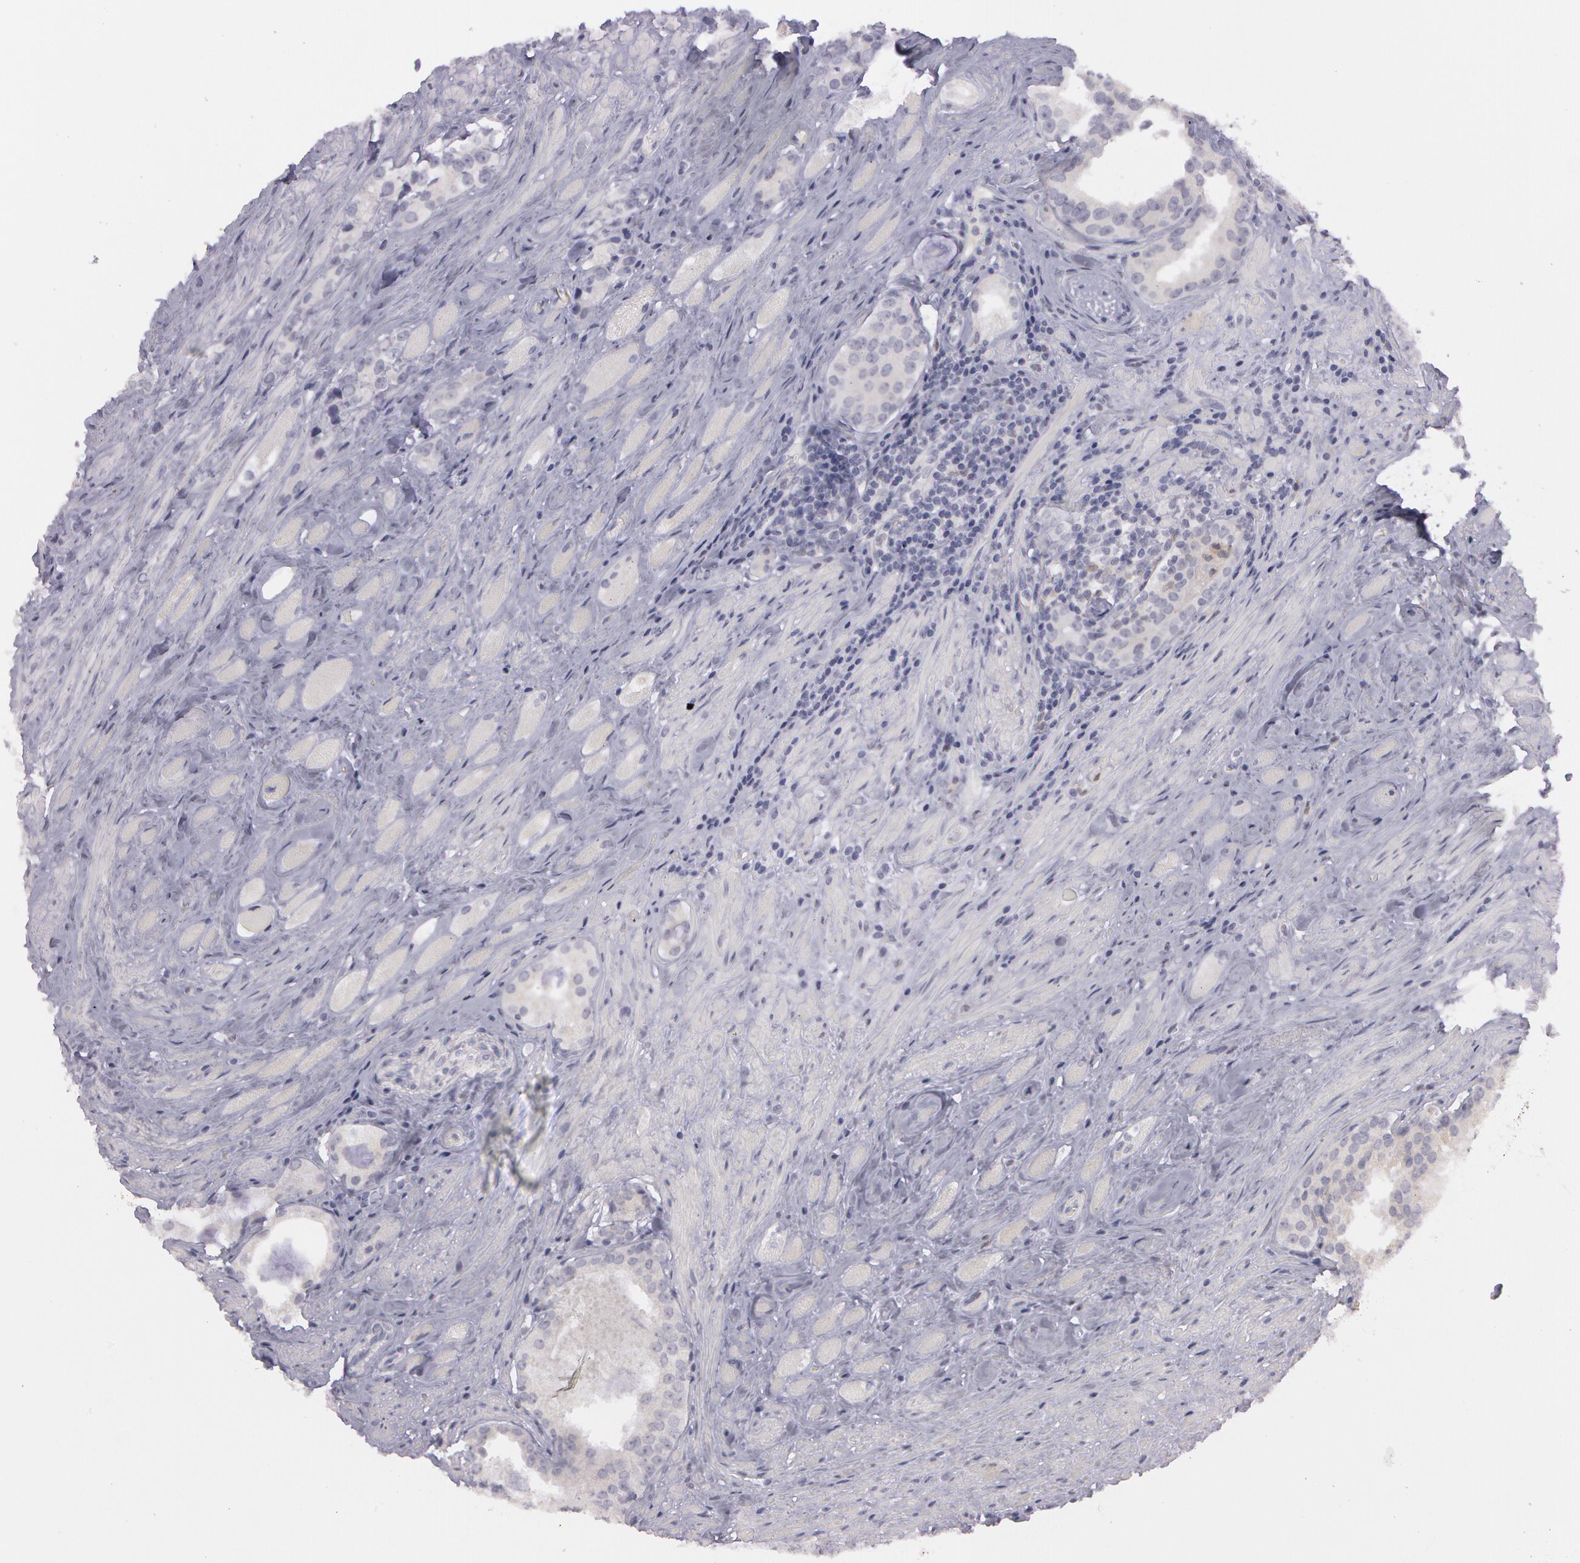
{"staining": {"intensity": "negative", "quantity": "none", "location": "none"}, "tissue": "prostate cancer", "cell_type": "Tumor cells", "image_type": "cancer", "snomed": [{"axis": "morphology", "description": "Adenocarcinoma, Medium grade"}, {"axis": "topography", "description": "Prostate"}], "caption": "Immunohistochemistry (IHC) of adenocarcinoma (medium-grade) (prostate) exhibits no positivity in tumor cells.", "gene": "IL1RN", "patient": {"sex": "male", "age": 73}}